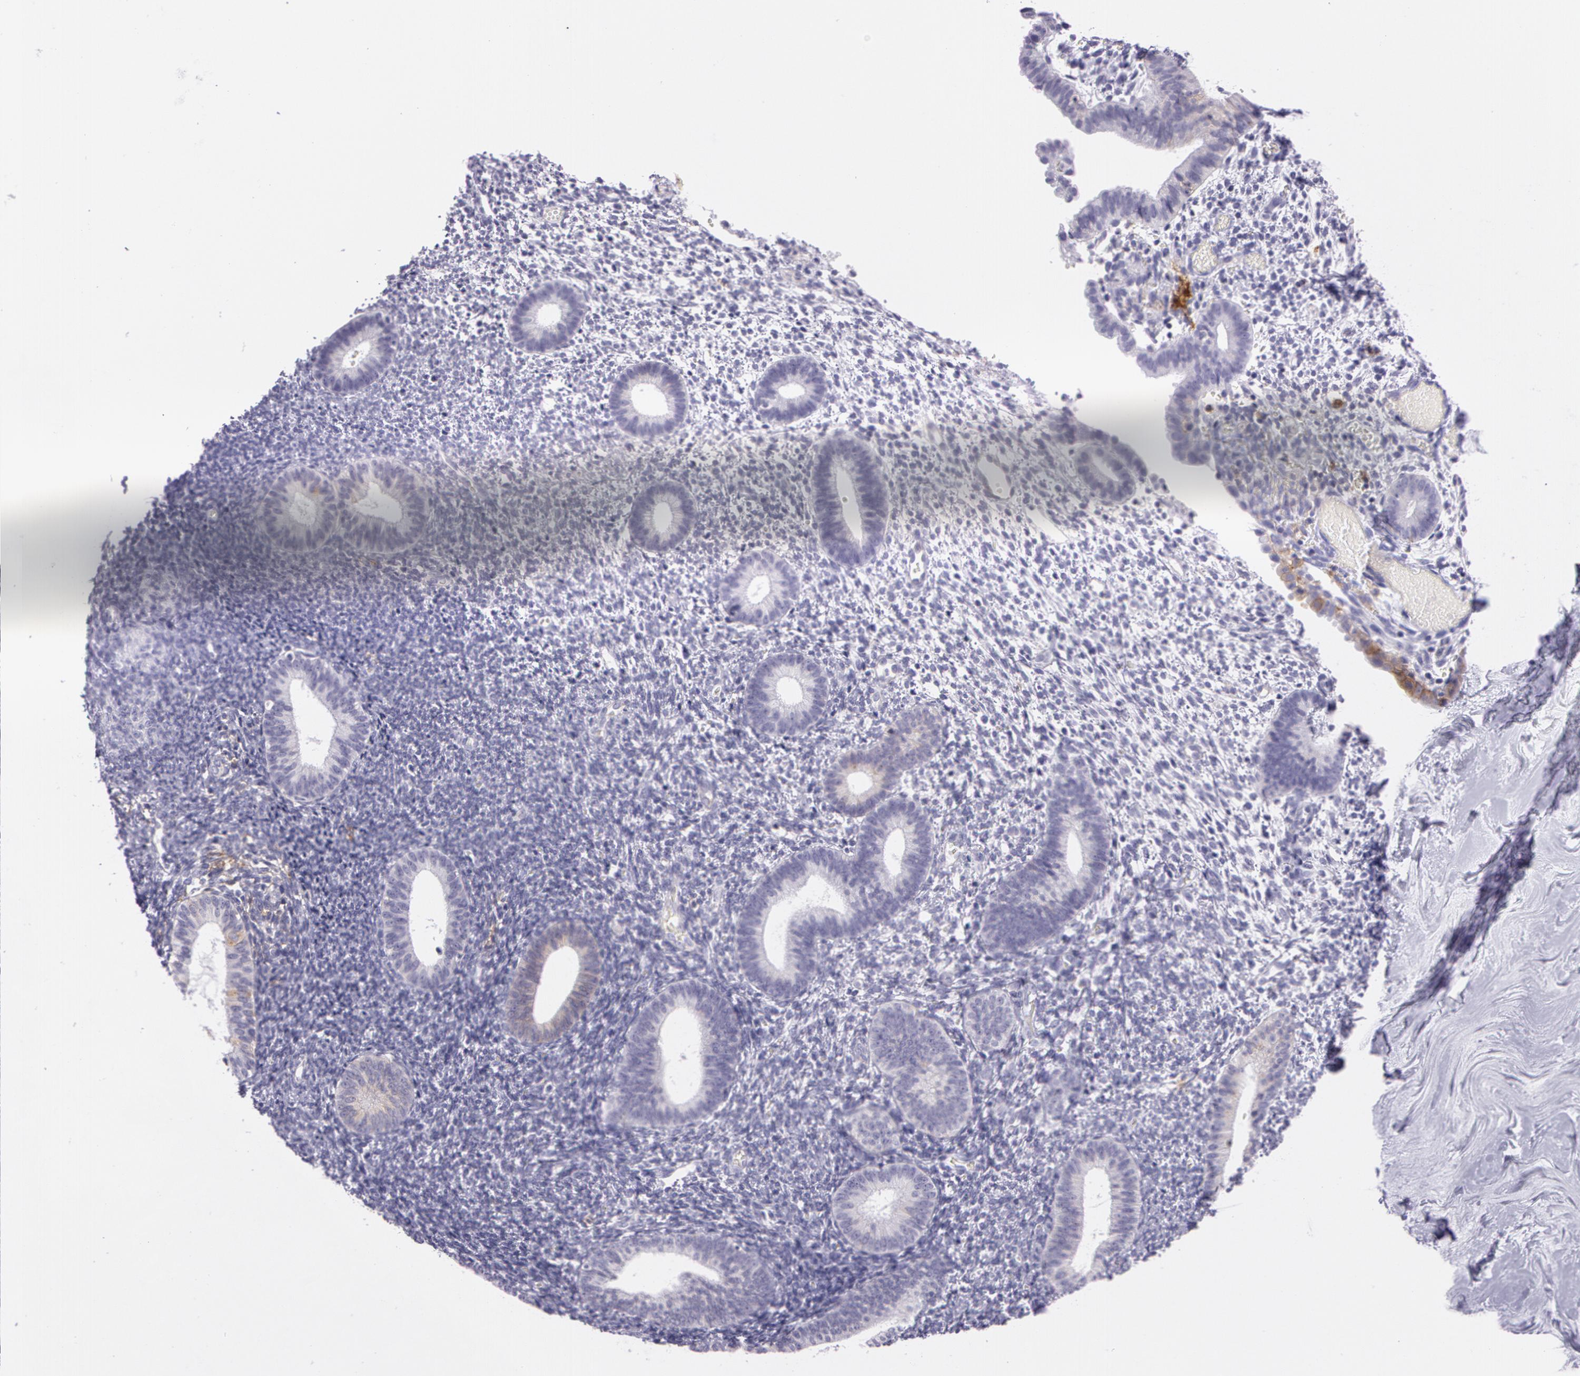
{"staining": {"intensity": "negative", "quantity": "none", "location": "none"}, "tissue": "endometrium", "cell_type": "Cells in endometrial stroma", "image_type": "normal", "snomed": [{"axis": "morphology", "description": "Normal tissue, NOS"}, {"axis": "topography", "description": "Smooth muscle"}, {"axis": "topography", "description": "Endometrium"}], "caption": "This is an immunohistochemistry histopathology image of unremarkable endometrium. There is no staining in cells in endometrial stroma.", "gene": "LY75", "patient": {"sex": "female", "age": 57}}